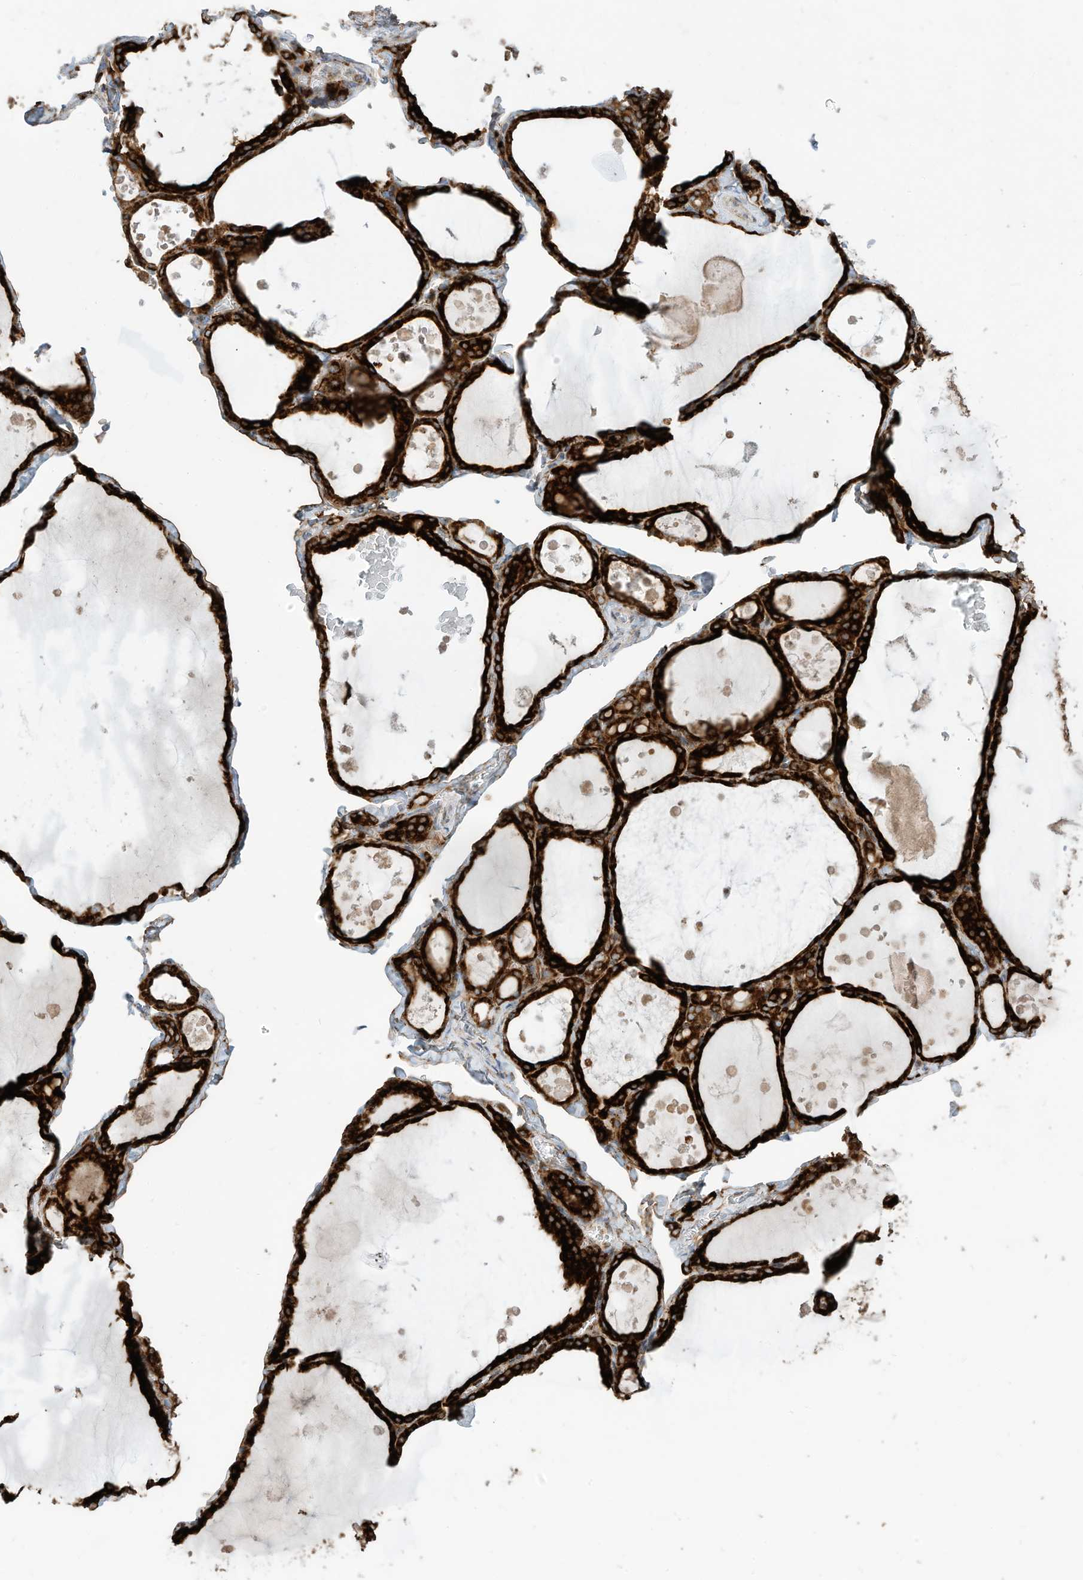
{"staining": {"intensity": "strong", "quantity": ">75%", "location": "cytoplasmic/membranous"}, "tissue": "thyroid gland", "cell_type": "Glandular cells", "image_type": "normal", "snomed": [{"axis": "morphology", "description": "Normal tissue, NOS"}, {"axis": "topography", "description": "Thyroid gland"}], "caption": "DAB immunohistochemical staining of normal thyroid gland exhibits strong cytoplasmic/membranous protein staining in approximately >75% of glandular cells.", "gene": "TRNAU1AP", "patient": {"sex": "male", "age": 56}}